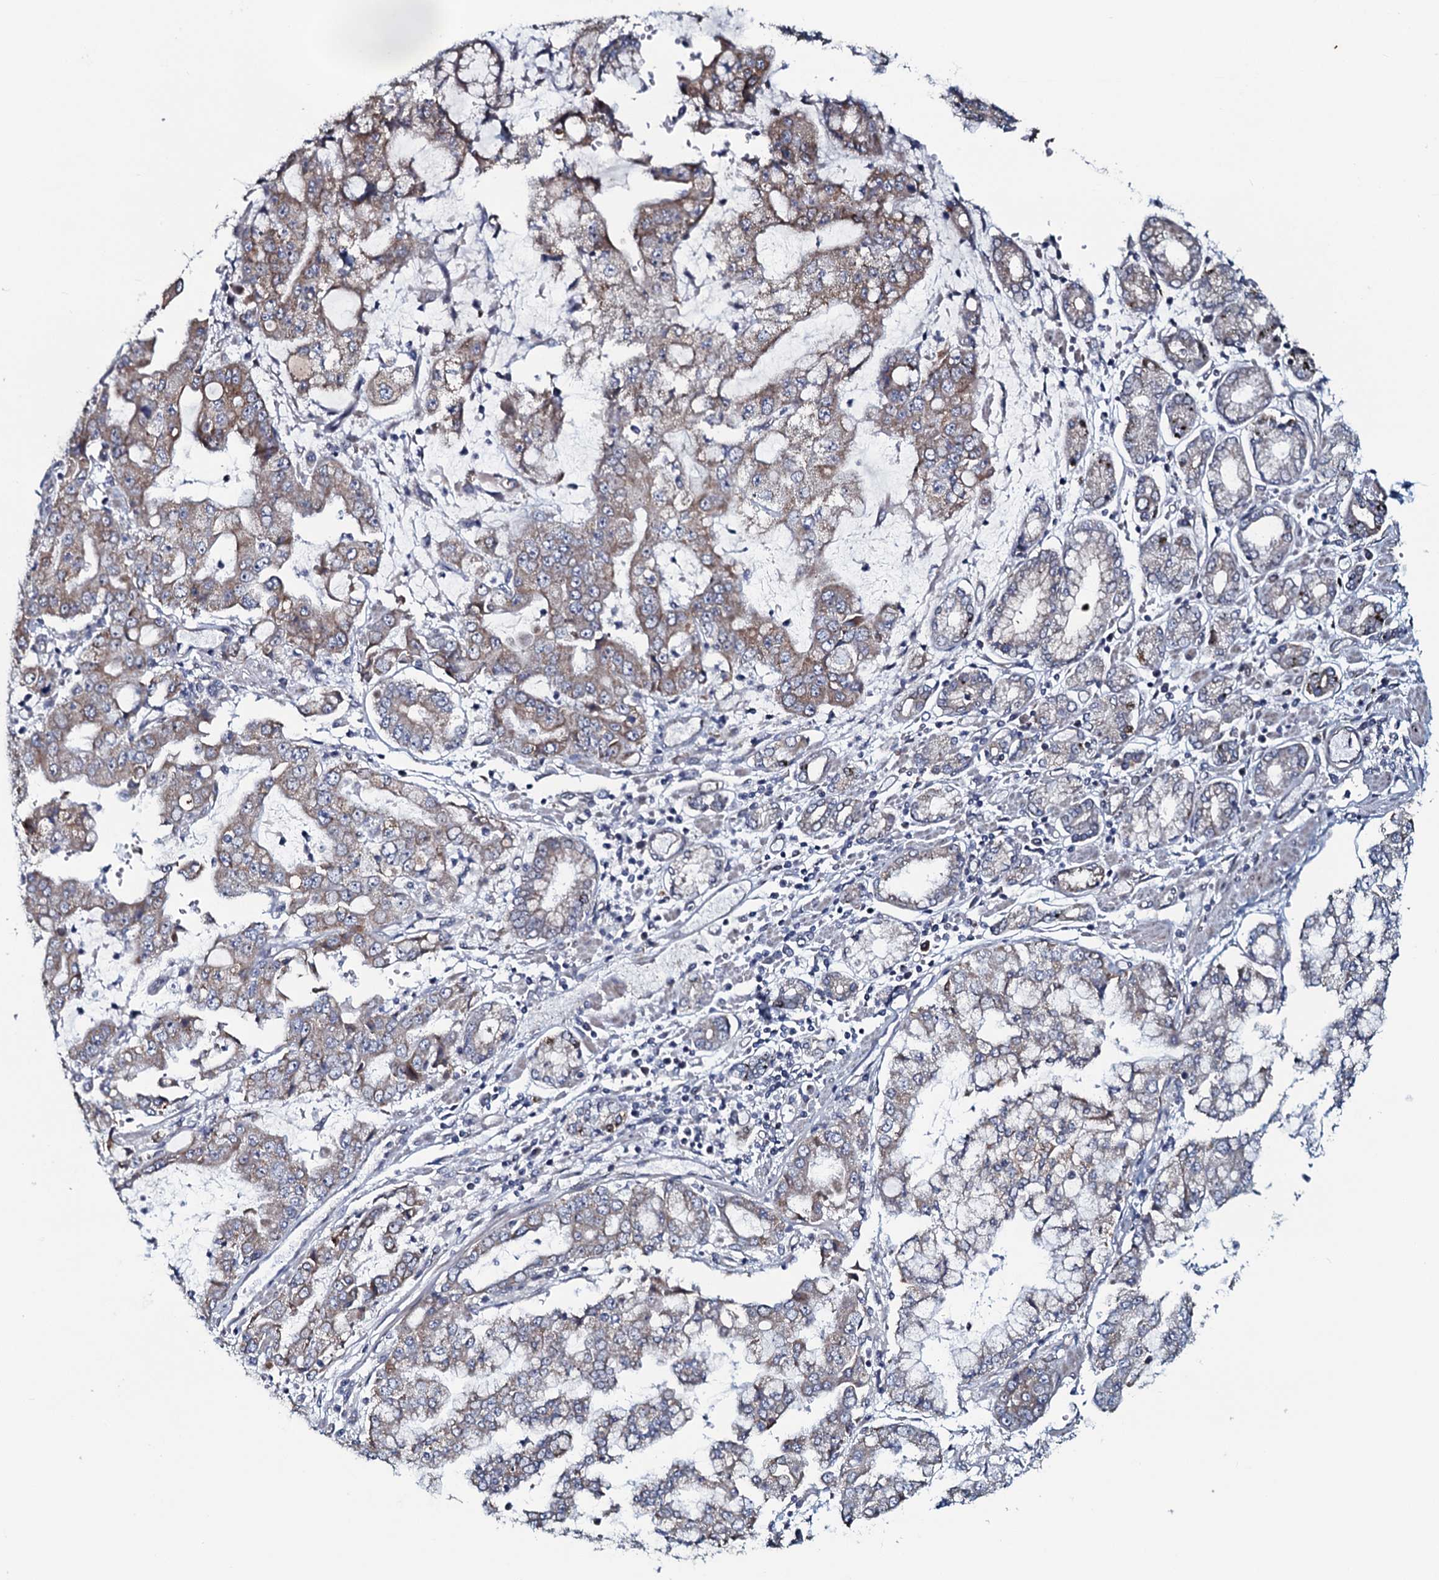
{"staining": {"intensity": "weak", "quantity": "<25%", "location": "cytoplasmic/membranous"}, "tissue": "stomach cancer", "cell_type": "Tumor cells", "image_type": "cancer", "snomed": [{"axis": "morphology", "description": "Adenocarcinoma, NOS"}, {"axis": "topography", "description": "Stomach"}], "caption": "The photomicrograph demonstrates no significant positivity in tumor cells of stomach cancer (adenocarcinoma).", "gene": "KCTD4", "patient": {"sex": "male", "age": 76}}